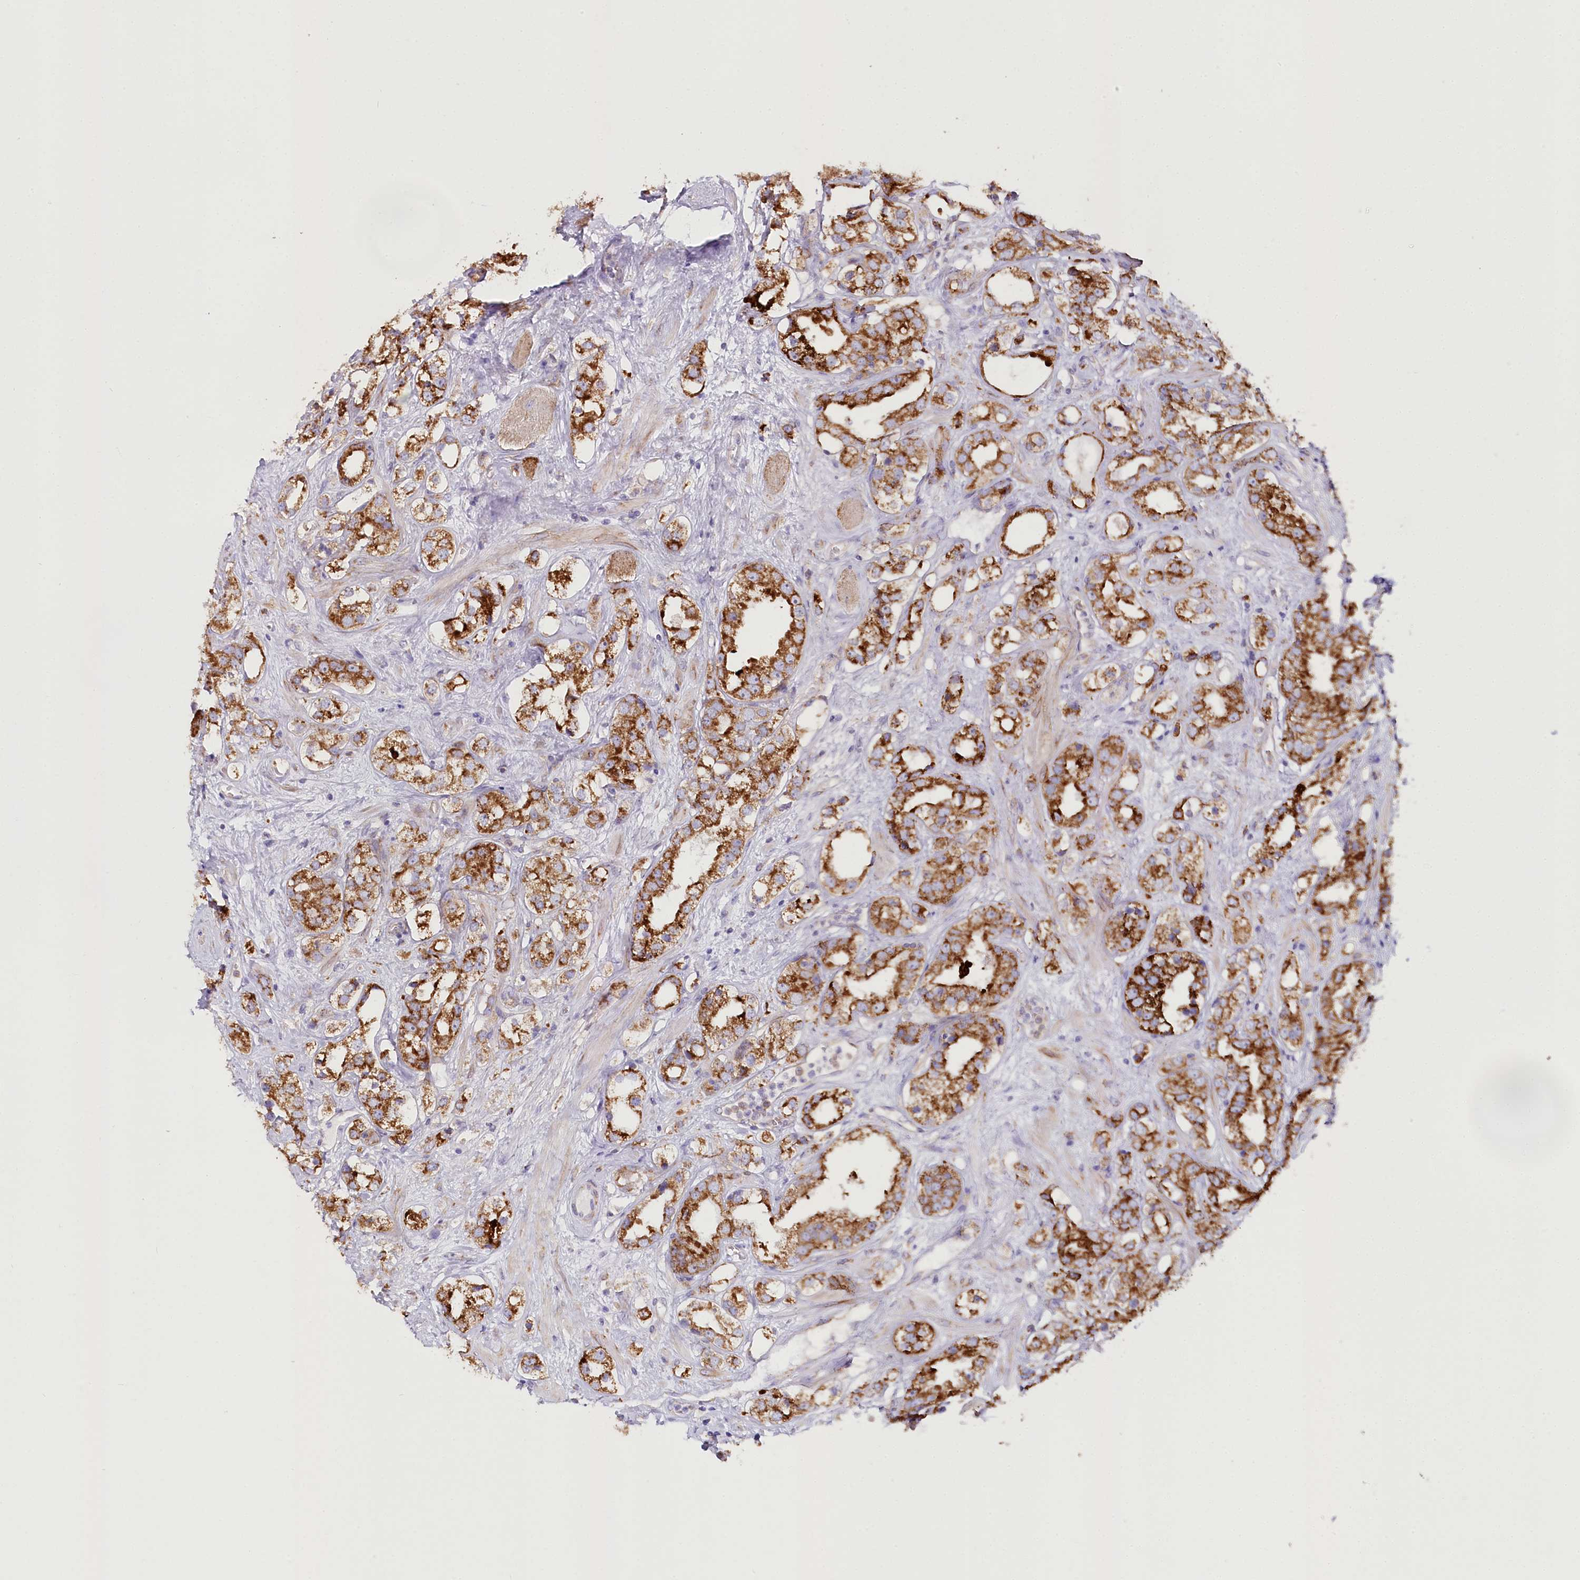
{"staining": {"intensity": "strong", "quantity": ">75%", "location": "cytoplasmic/membranous"}, "tissue": "prostate cancer", "cell_type": "Tumor cells", "image_type": "cancer", "snomed": [{"axis": "morphology", "description": "Adenocarcinoma, NOS"}, {"axis": "topography", "description": "Prostate"}], "caption": "Protein staining of prostate adenocarcinoma tissue displays strong cytoplasmic/membranous expression in approximately >75% of tumor cells. Immunohistochemistry (ihc) stains the protein of interest in brown and the nuclei are stained blue.", "gene": "THUMPD3", "patient": {"sex": "male", "age": 79}}